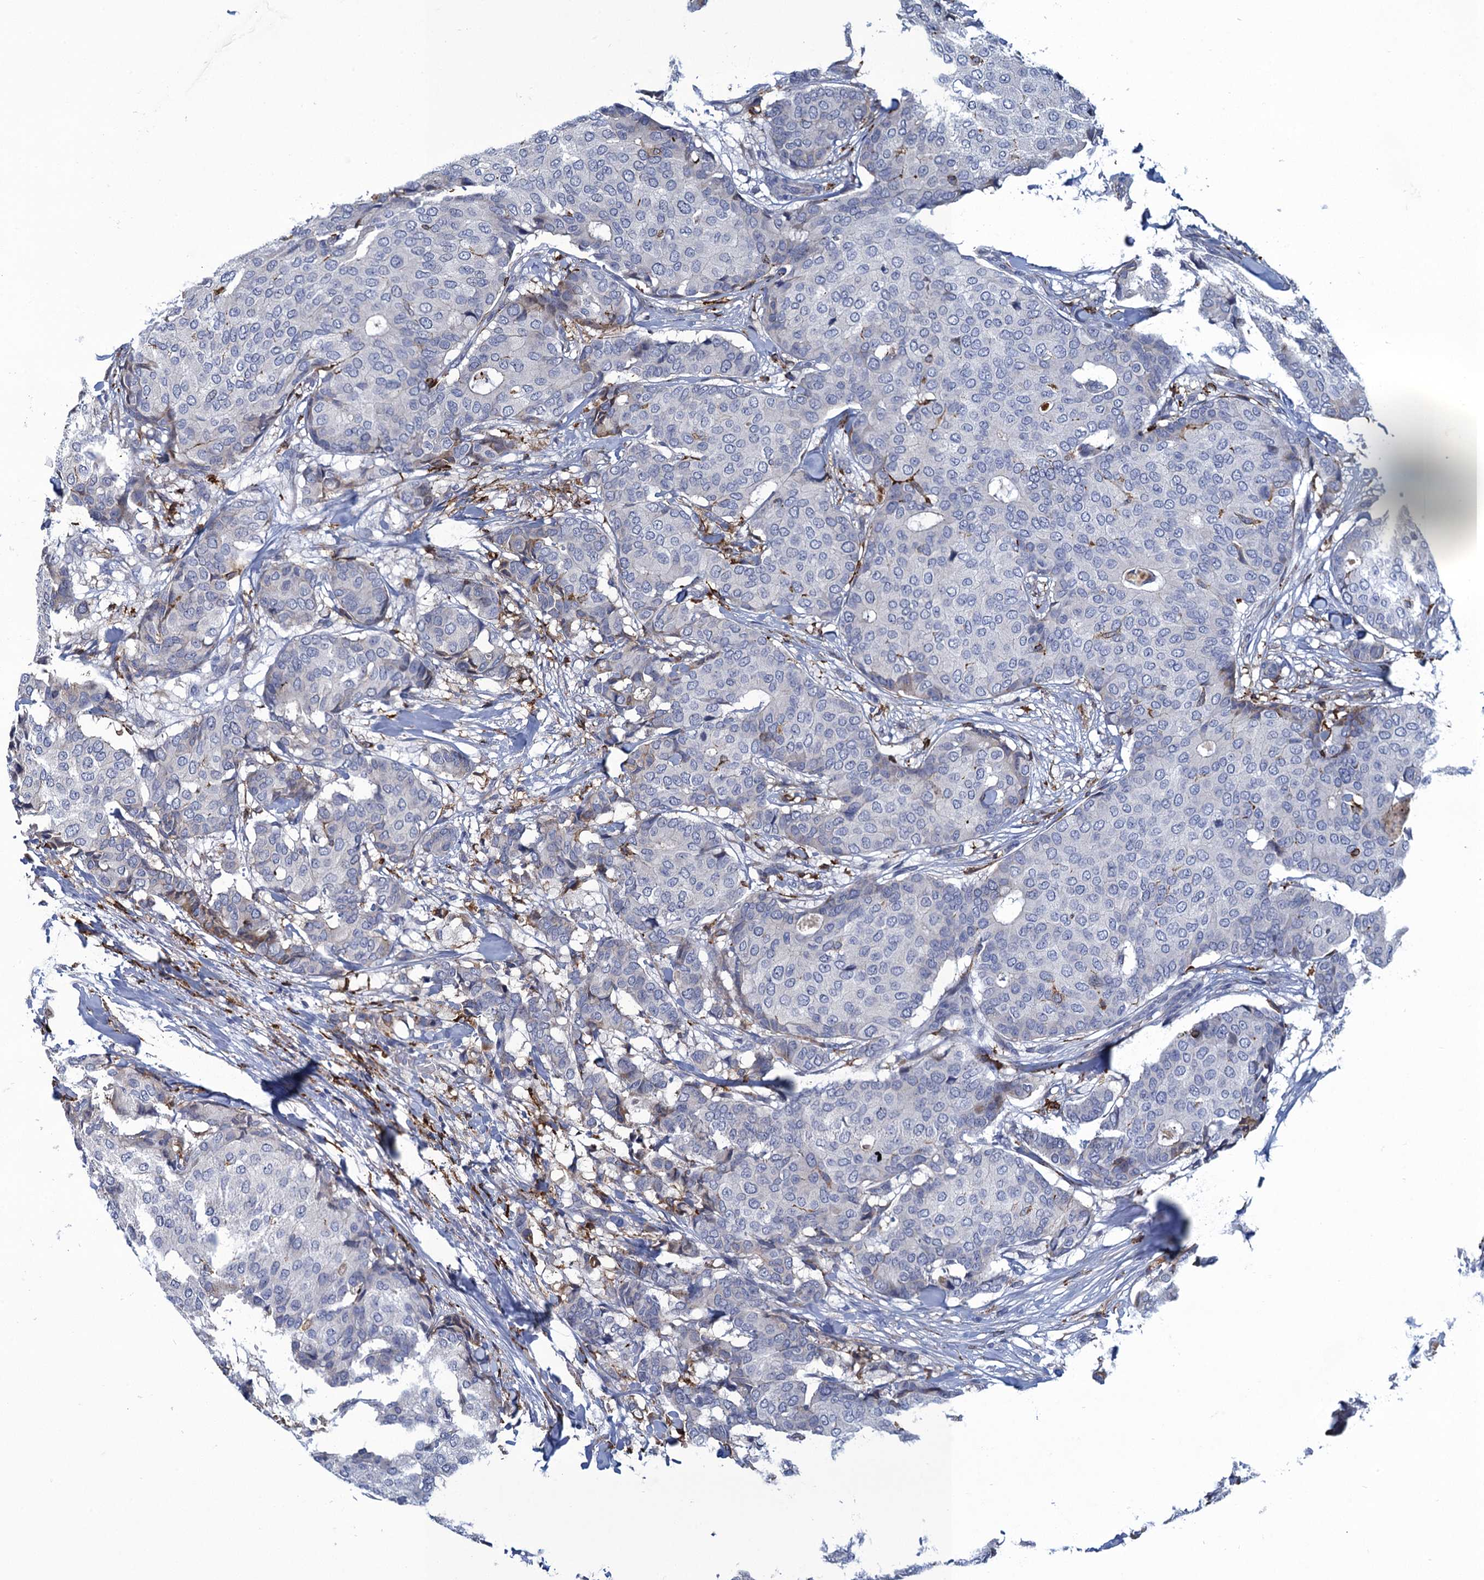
{"staining": {"intensity": "negative", "quantity": "none", "location": "none"}, "tissue": "breast cancer", "cell_type": "Tumor cells", "image_type": "cancer", "snomed": [{"axis": "morphology", "description": "Duct carcinoma"}, {"axis": "topography", "description": "Breast"}], "caption": "IHC image of human breast cancer stained for a protein (brown), which exhibits no staining in tumor cells.", "gene": "DNHD1", "patient": {"sex": "female", "age": 75}}